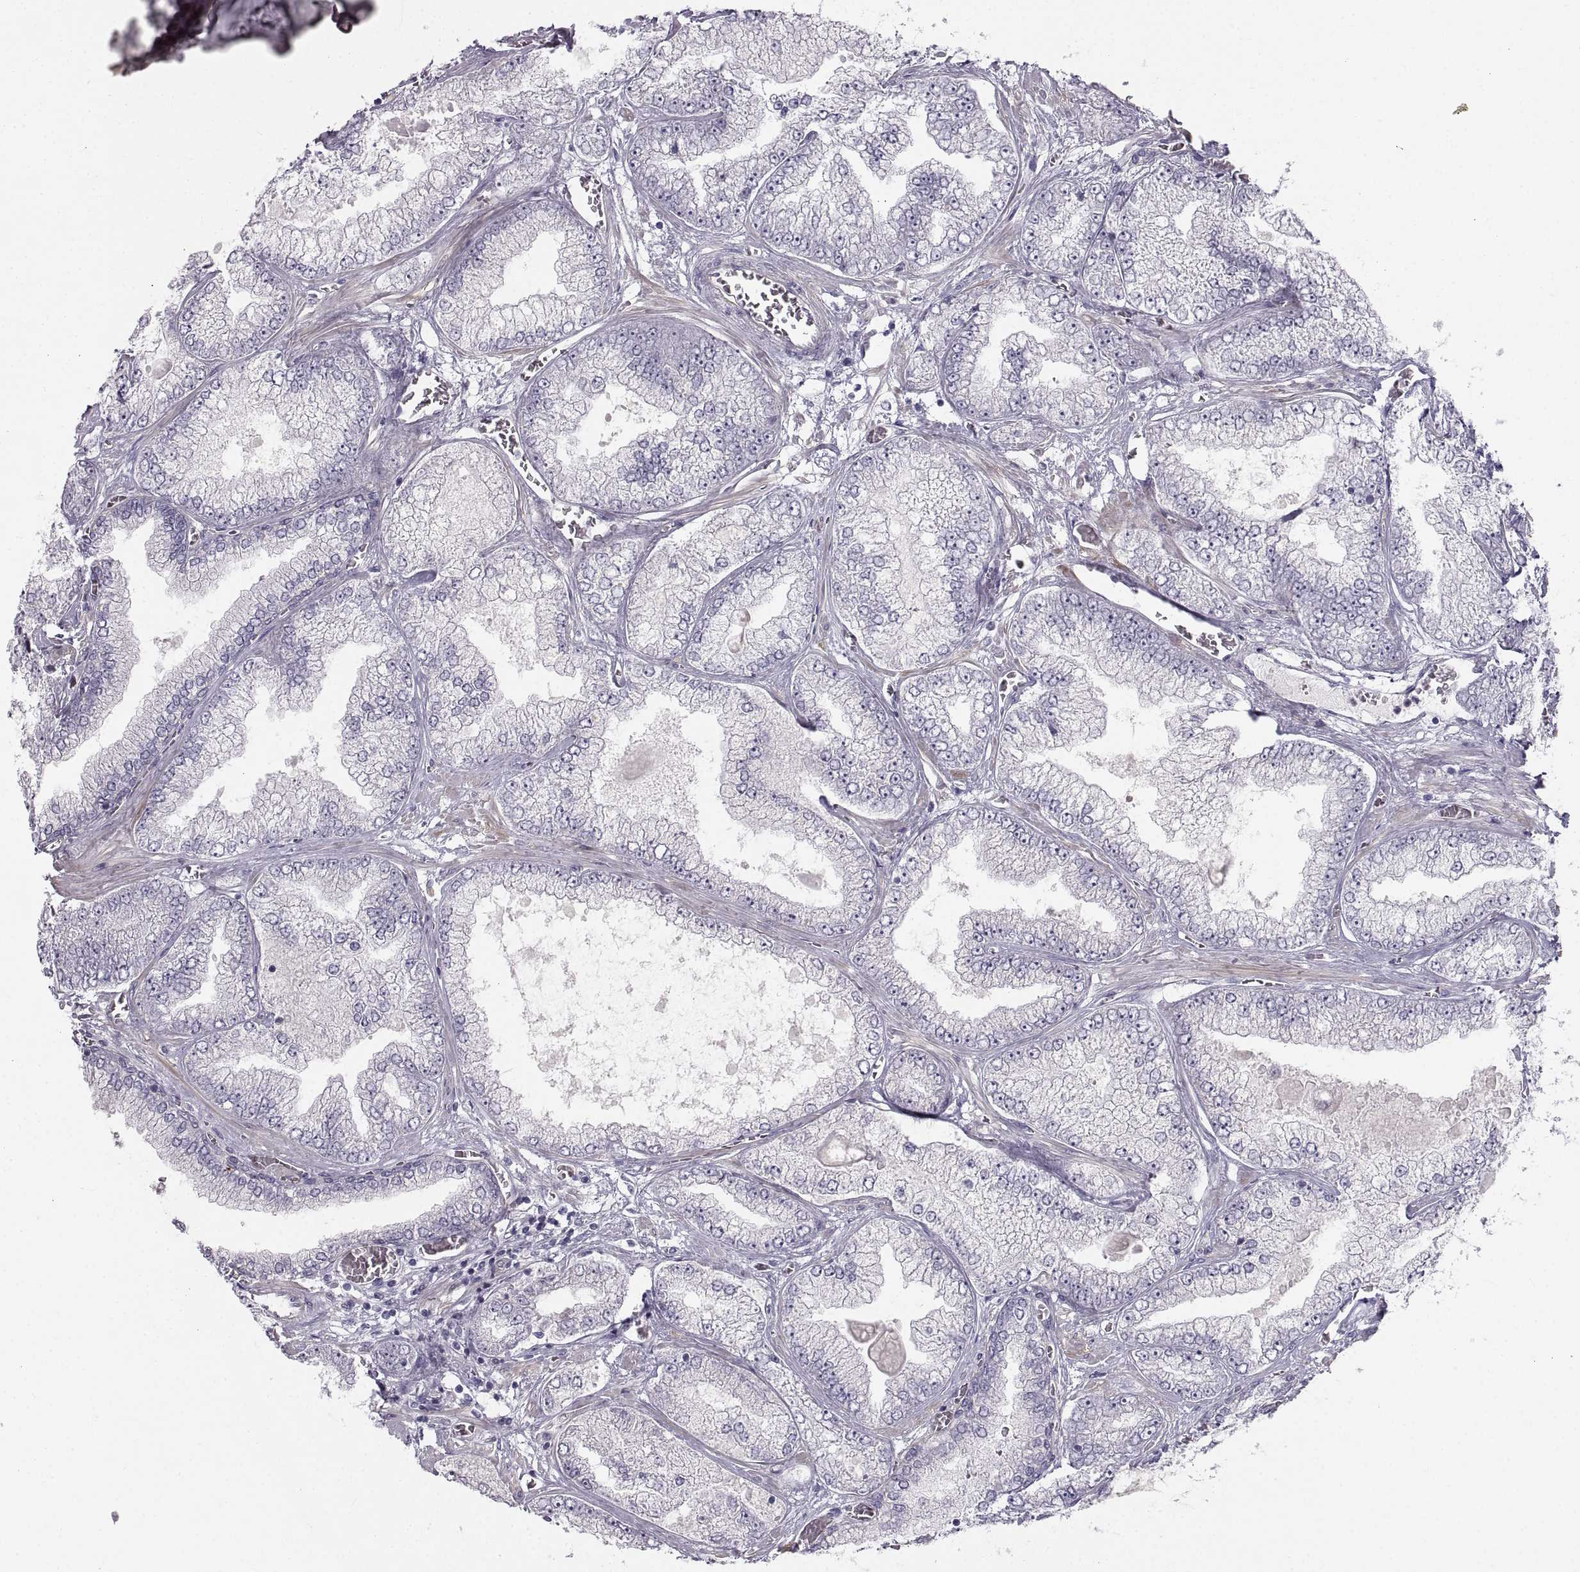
{"staining": {"intensity": "negative", "quantity": "none", "location": "none"}, "tissue": "prostate cancer", "cell_type": "Tumor cells", "image_type": "cancer", "snomed": [{"axis": "morphology", "description": "Adenocarcinoma, Low grade"}, {"axis": "topography", "description": "Prostate"}], "caption": "High magnification brightfield microscopy of adenocarcinoma (low-grade) (prostate) stained with DAB (3,3'-diaminobenzidine) (brown) and counterstained with hematoxylin (blue): tumor cells show no significant expression. (Stains: DAB immunohistochemistry (IHC) with hematoxylin counter stain, Microscopy: brightfield microscopy at high magnification).", "gene": "ZNF185", "patient": {"sex": "male", "age": 57}}